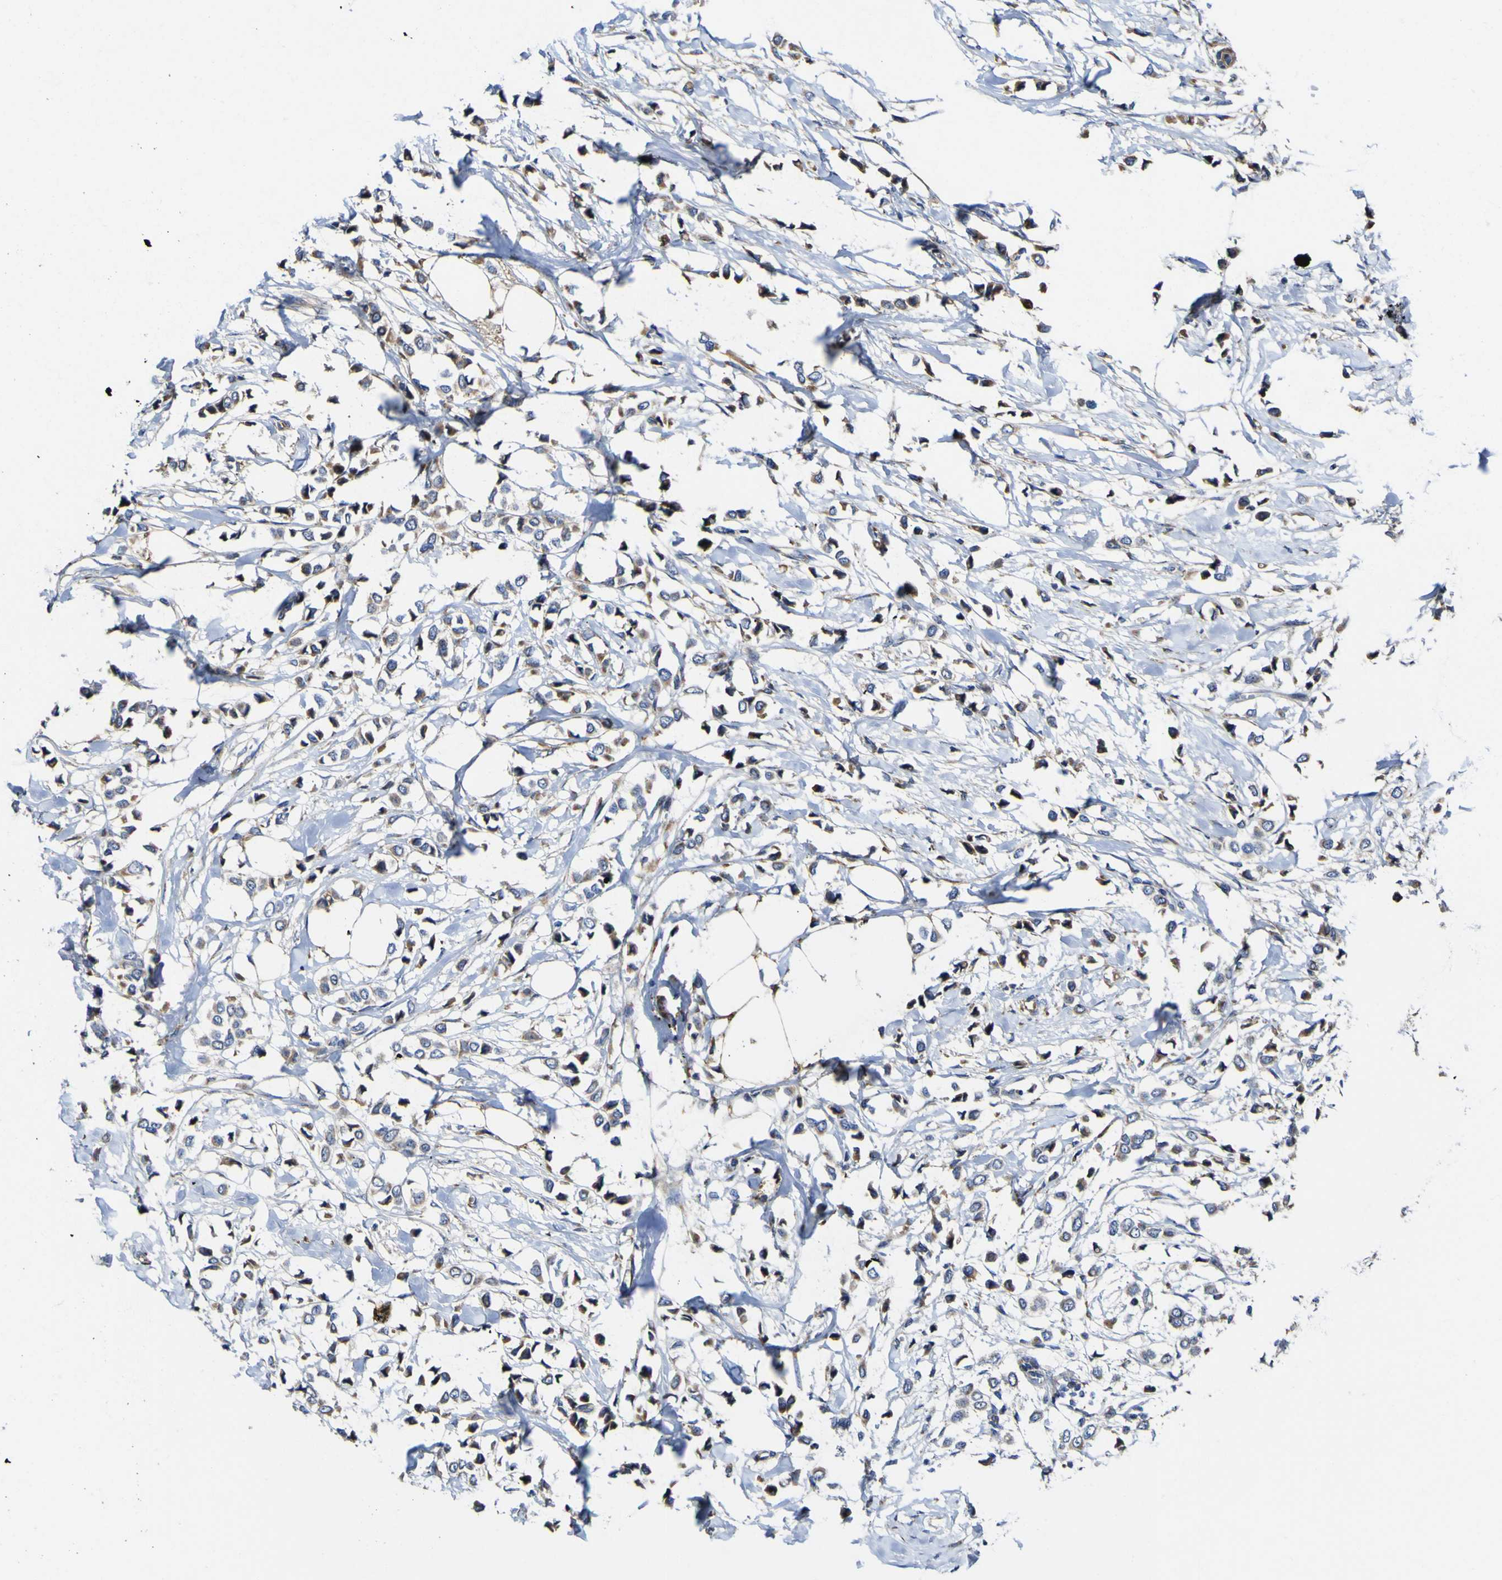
{"staining": {"intensity": "moderate", "quantity": "25%-75%", "location": "cytoplasmic/membranous"}, "tissue": "breast cancer", "cell_type": "Tumor cells", "image_type": "cancer", "snomed": [{"axis": "morphology", "description": "Lobular carcinoma"}, {"axis": "topography", "description": "Breast"}], "caption": "Lobular carcinoma (breast) stained with a protein marker exhibits moderate staining in tumor cells.", "gene": "CCDC90B", "patient": {"sex": "female", "age": 51}}